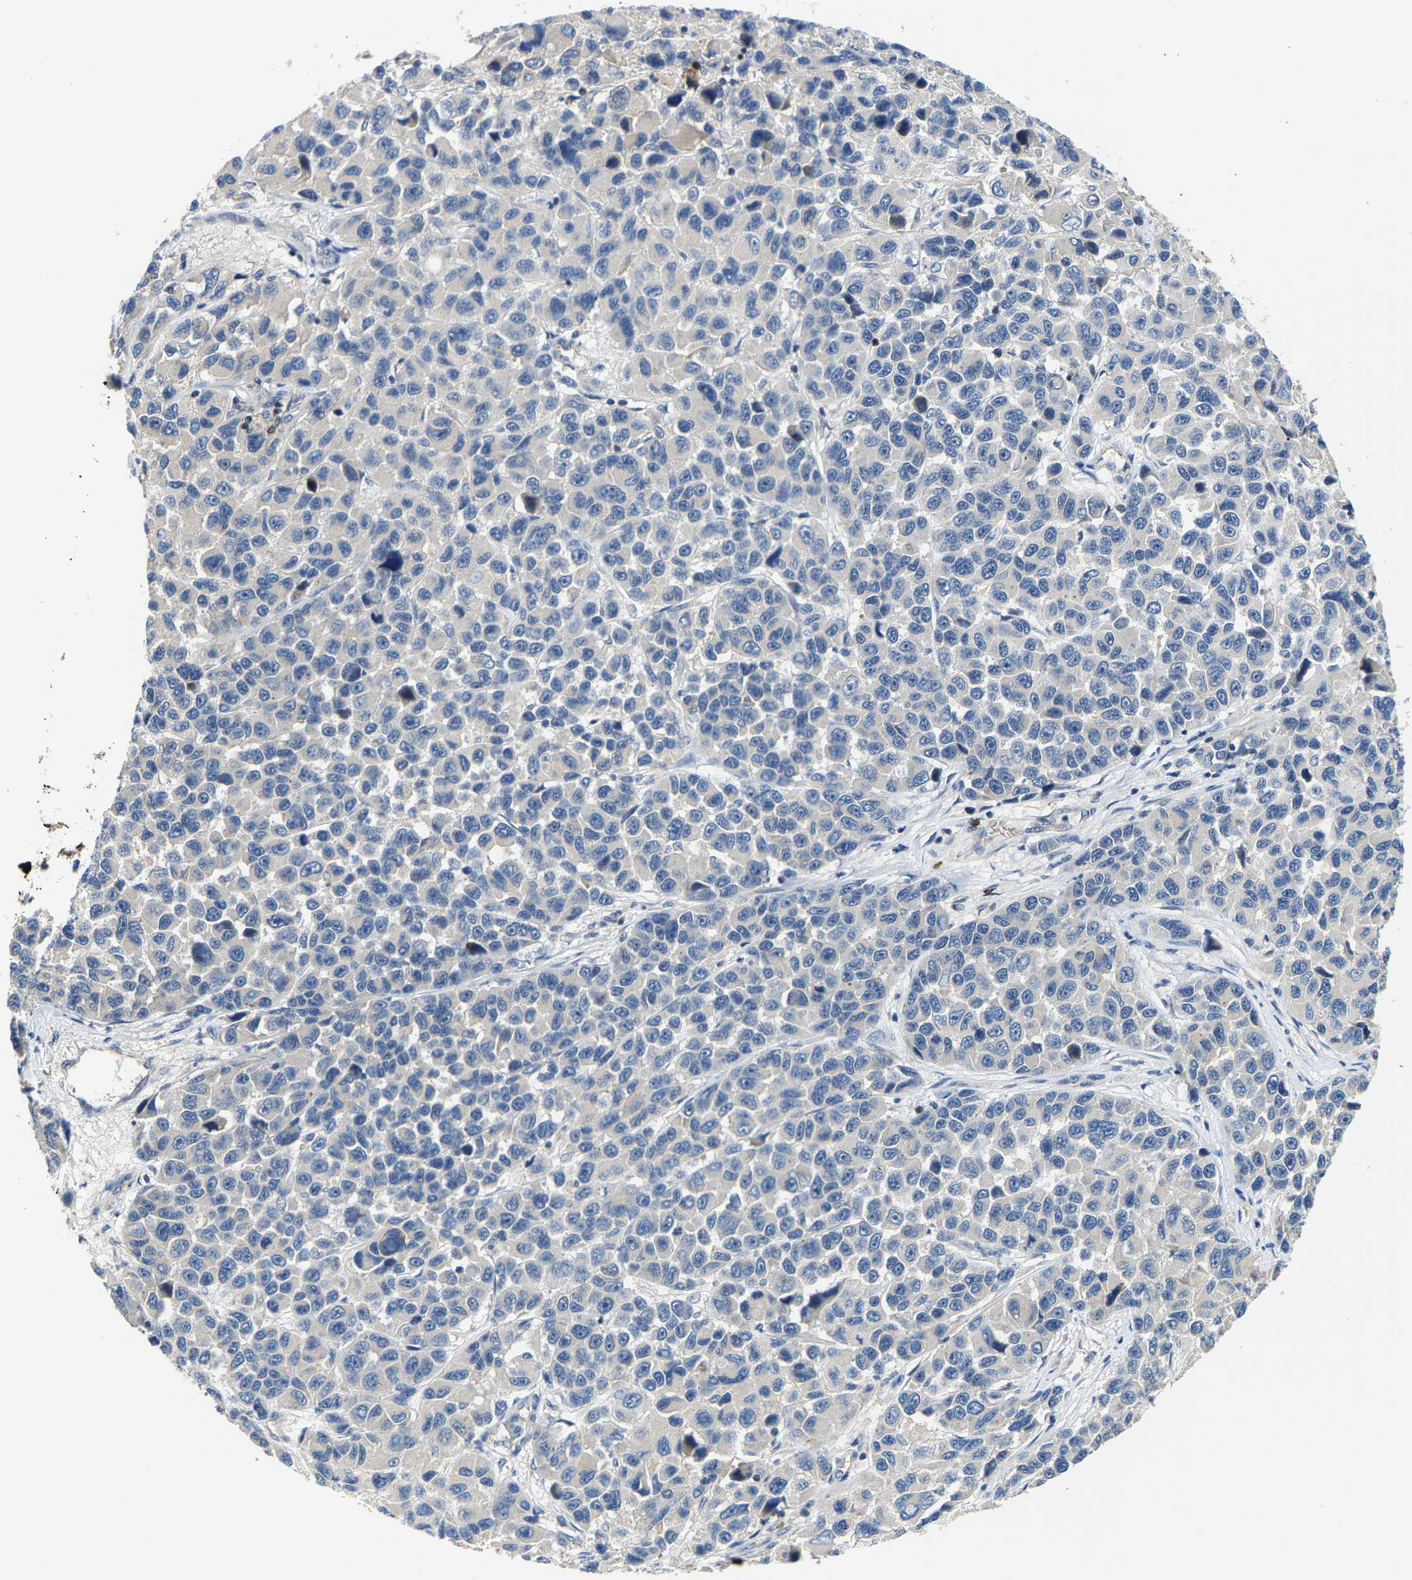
{"staining": {"intensity": "negative", "quantity": "none", "location": "none"}, "tissue": "melanoma", "cell_type": "Tumor cells", "image_type": "cancer", "snomed": [{"axis": "morphology", "description": "Malignant melanoma, NOS"}, {"axis": "topography", "description": "Skin"}], "caption": "DAB immunohistochemical staining of human melanoma displays no significant staining in tumor cells.", "gene": "AGBL3", "patient": {"sex": "male", "age": 53}}